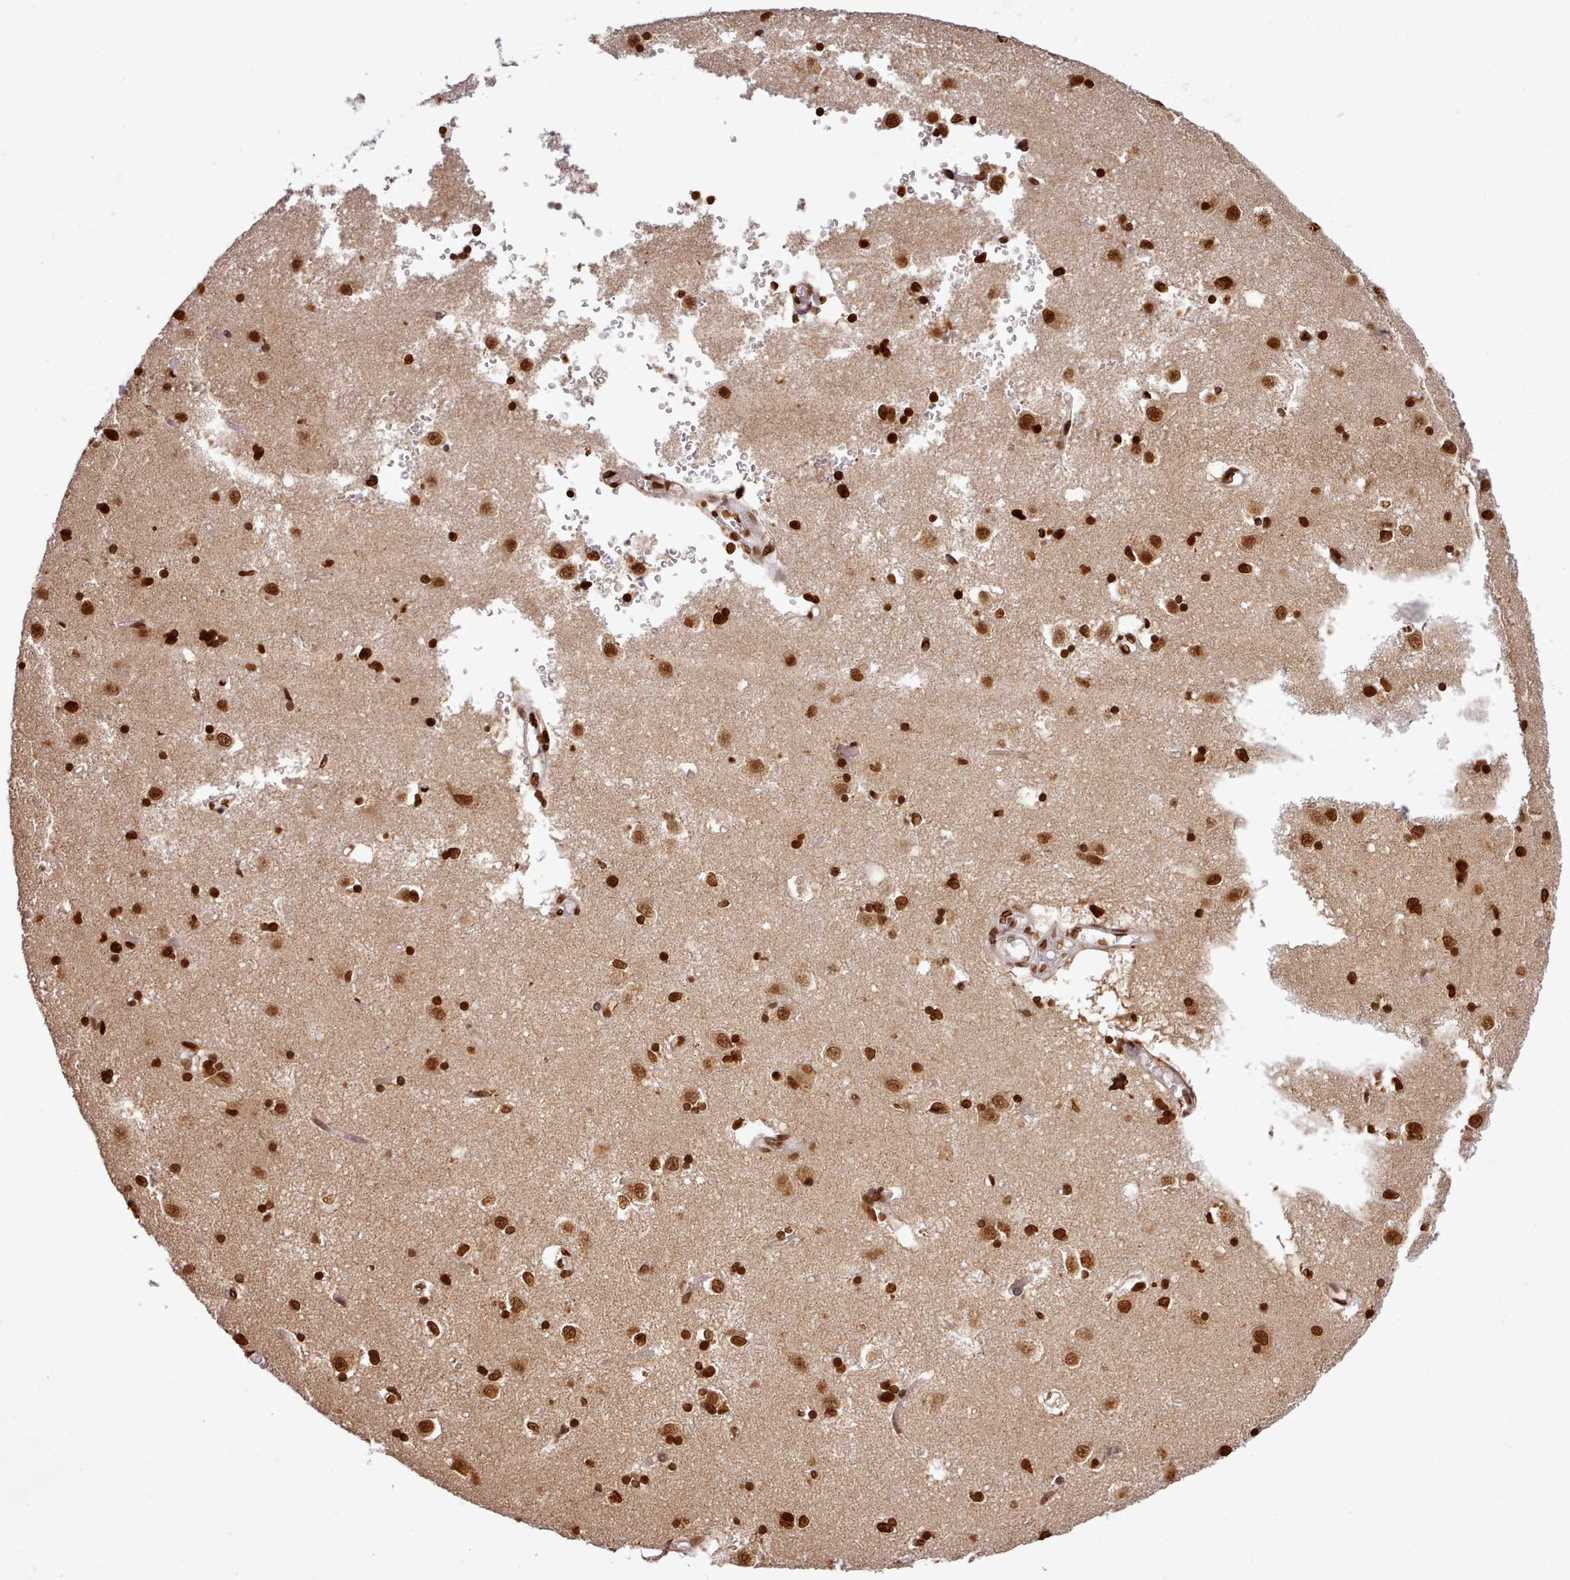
{"staining": {"intensity": "strong", "quantity": "25%-75%", "location": "nuclear"}, "tissue": "caudate", "cell_type": "Glial cells", "image_type": "normal", "snomed": [{"axis": "morphology", "description": "Normal tissue, NOS"}, {"axis": "topography", "description": "Lateral ventricle wall"}], "caption": "Immunohistochemical staining of normal caudate exhibits strong nuclear protein expression in about 25%-75% of glial cells.", "gene": "ARL17A", "patient": {"sex": "male", "age": 70}}